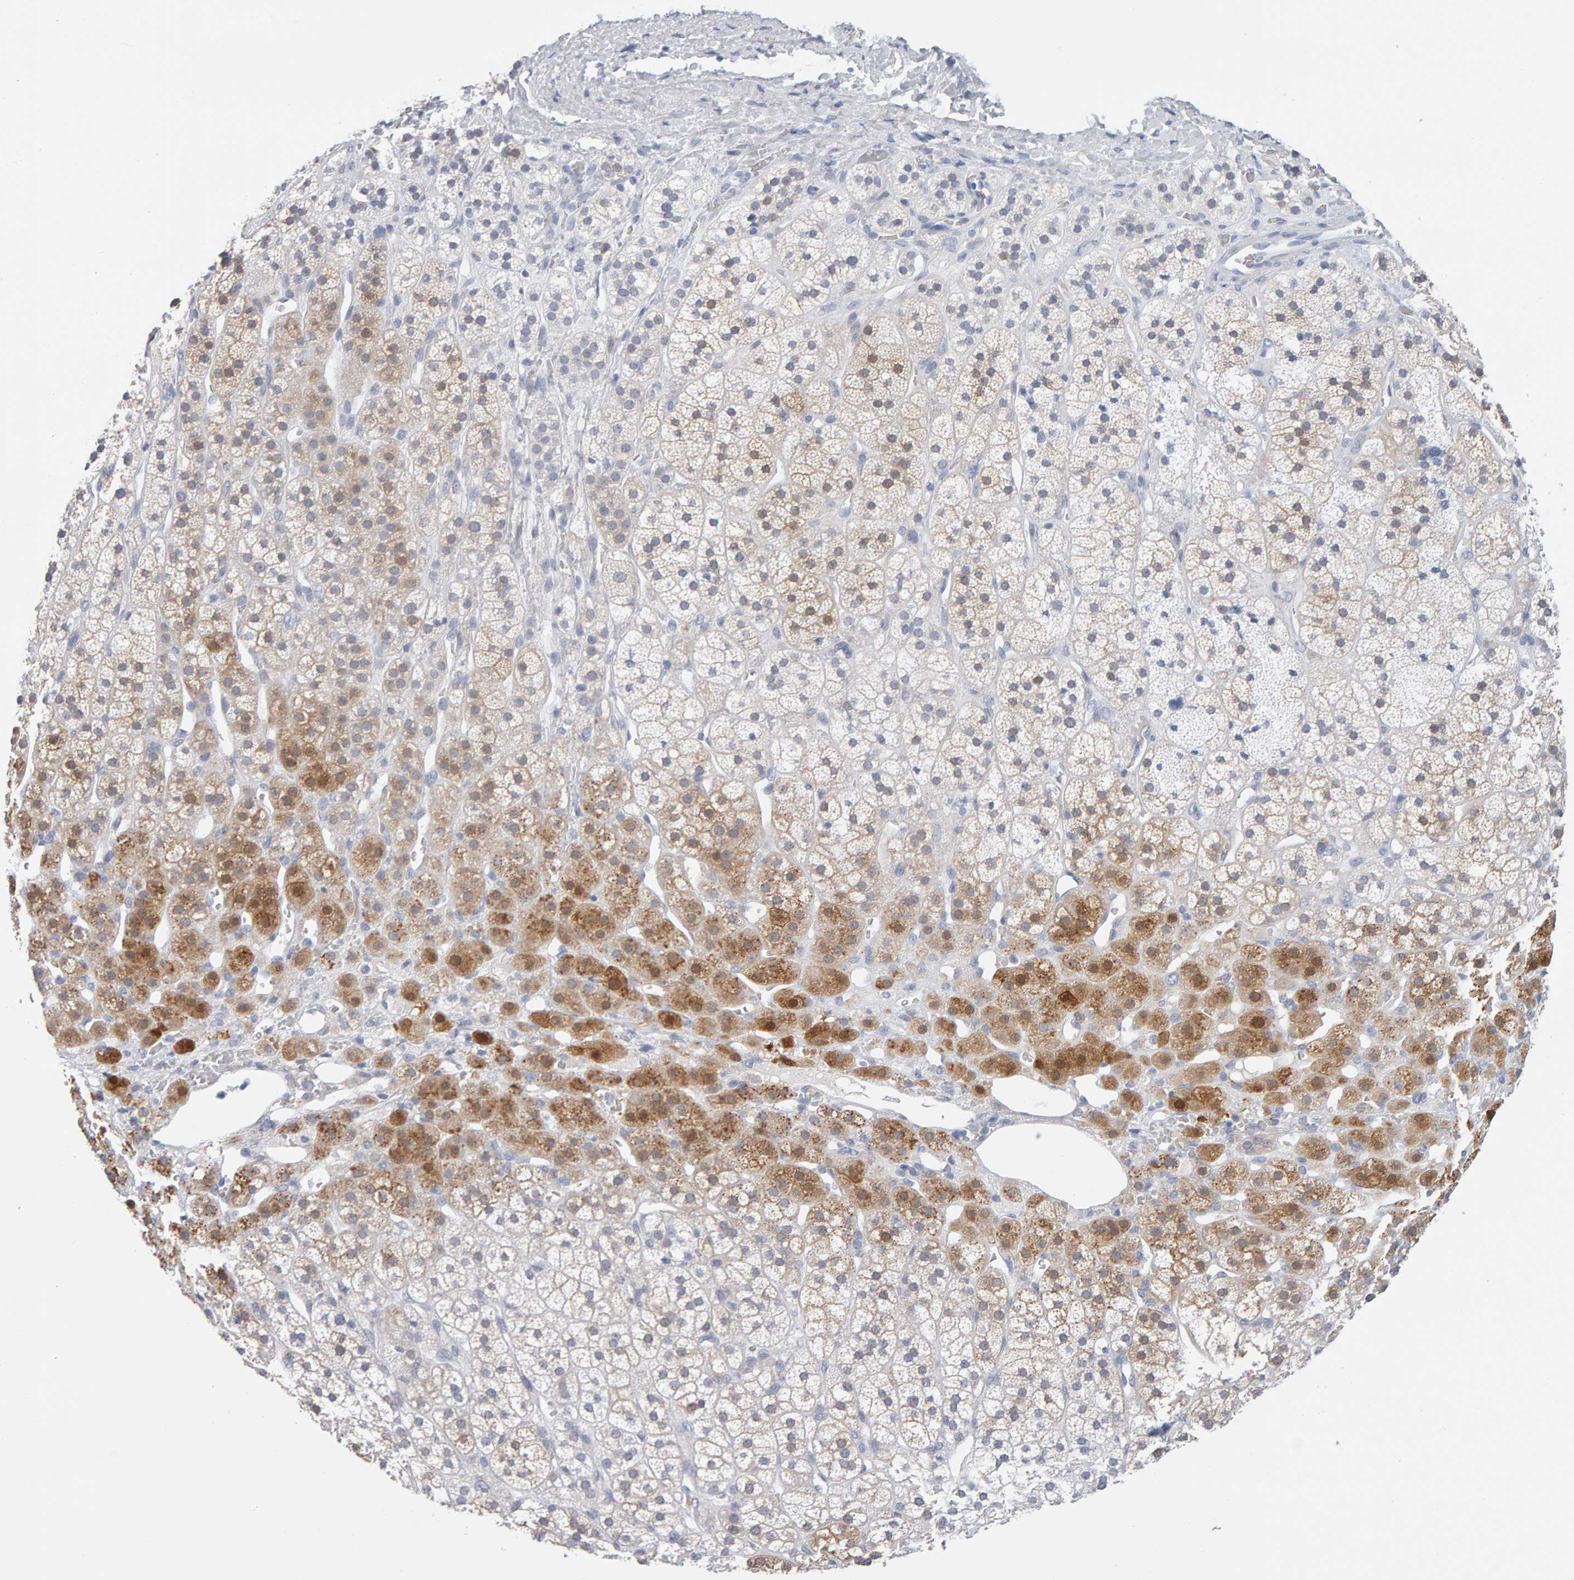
{"staining": {"intensity": "moderate", "quantity": "25%-75%", "location": "cytoplasmic/membranous"}, "tissue": "adrenal gland", "cell_type": "Glandular cells", "image_type": "normal", "snomed": [{"axis": "morphology", "description": "Normal tissue, NOS"}, {"axis": "topography", "description": "Adrenal gland"}], "caption": "Protein staining of benign adrenal gland shows moderate cytoplasmic/membranous positivity in approximately 25%-75% of glandular cells.", "gene": "CTH", "patient": {"sex": "male", "age": 56}}